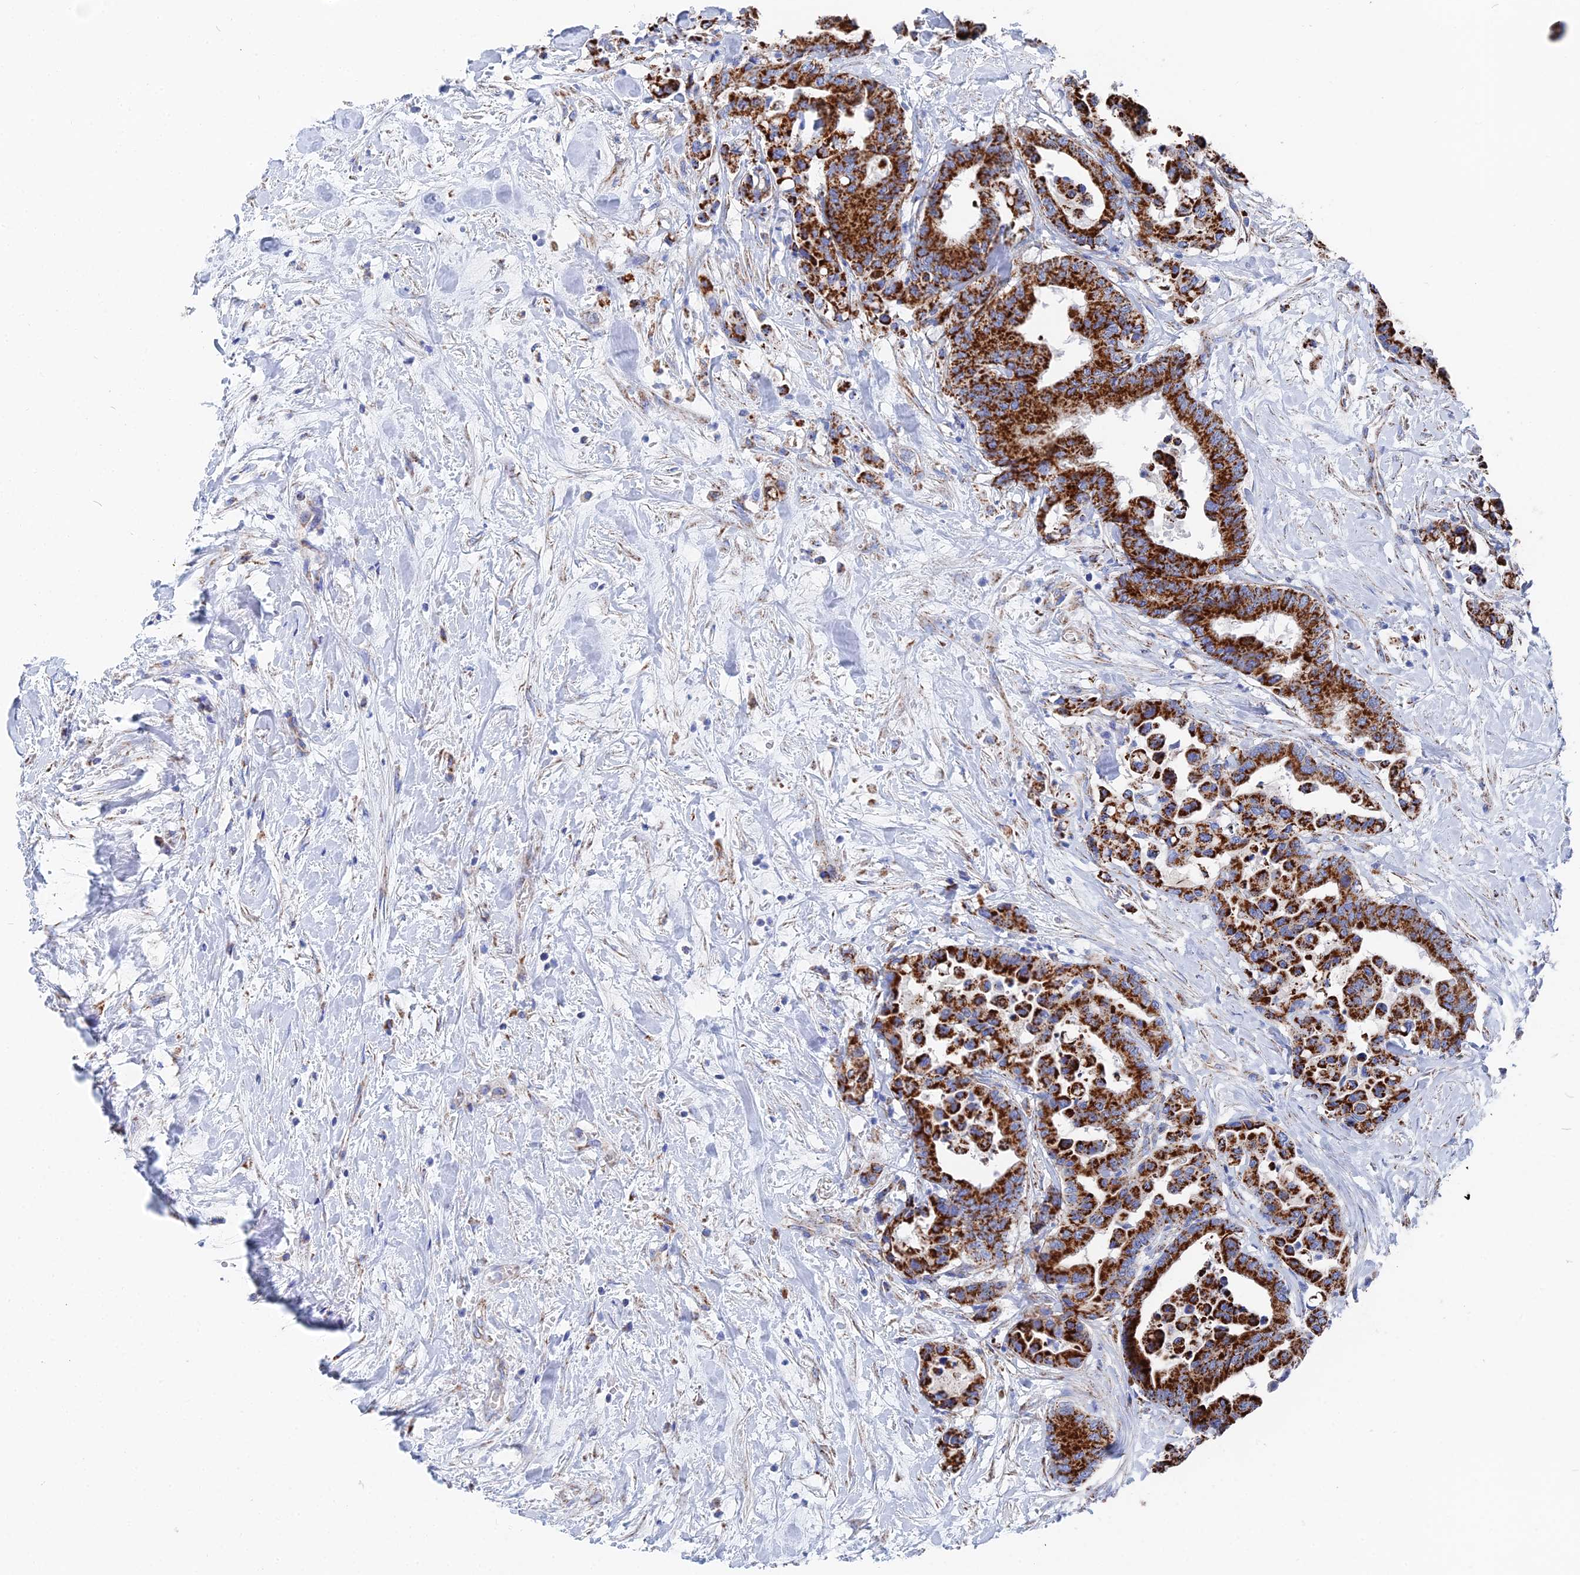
{"staining": {"intensity": "strong", "quantity": ">75%", "location": "cytoplasmic/membranous"}, "tissue": "colorectal cancer", "cell_type": "Tumor cells", "image_type": "cancer", "snomed": [{"axis": "morphology", "description": "Normal tissue, NOS"}, {"axis": "morphology", "description": "Adenocarcinoma, NOS"}, {"axis": "topography", "description": "Colon"}], "caption": "Tumor cells reveal high levels of strong cytoplasmic/membranous expression in approximately >75% of cells in human adenocarcinoma (colorectal).", "gene": "IFT80", "patient": {"sex": "male", "age": 82}}